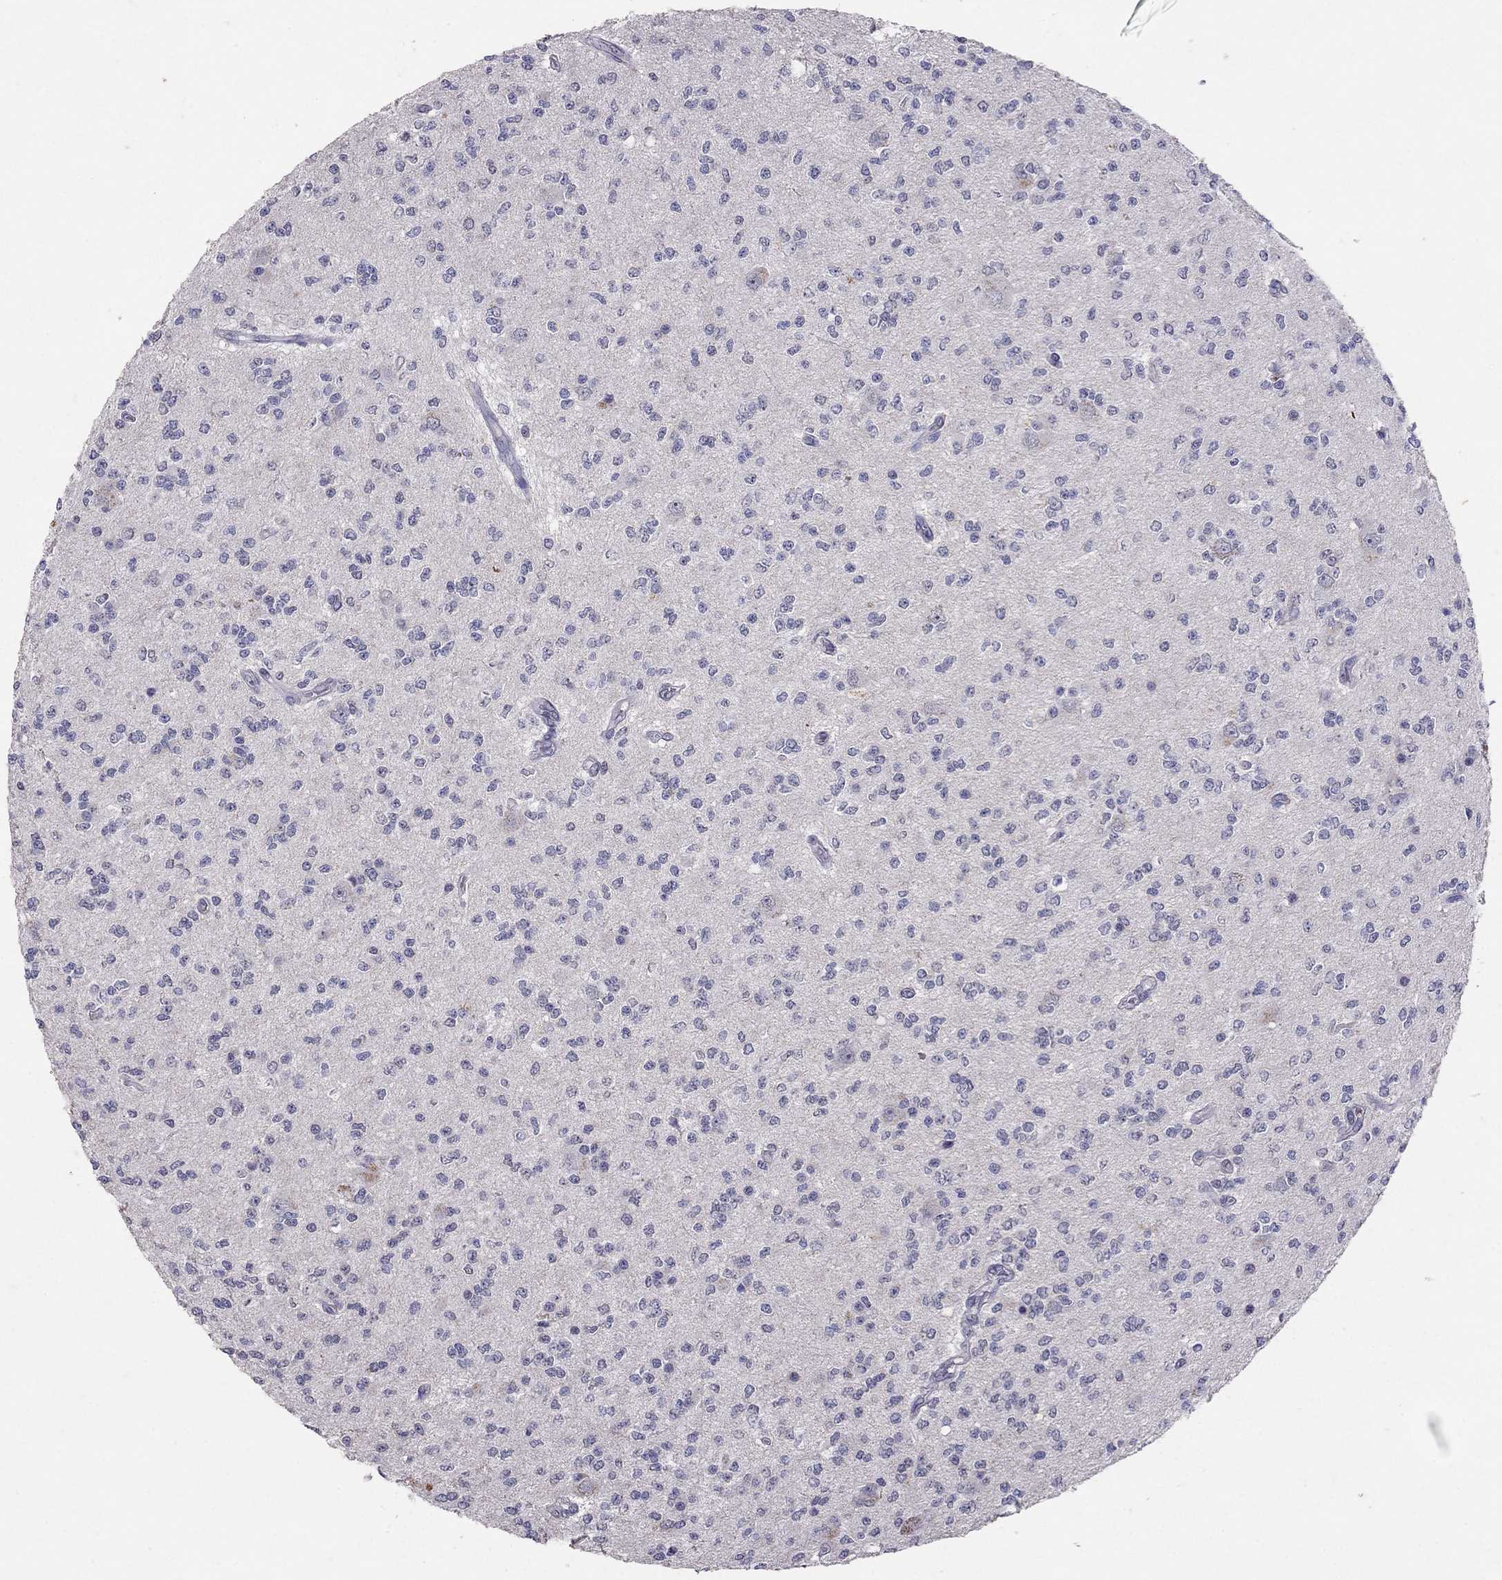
{"staining": {"intensity": "negative", "quantity": "none", "location": "none"}, "tissue": "glioma", "cell_type": "Tumor cells", "image_type": "cancer", "snomed": [{"axis": "morphology", "description": "Glioma, malignant, Low grade"}, {"axis": "topography", "description": "Brain"}], "caption": "DAB (3,3'-diaminobenzidine) immunohistochemical staining of malignant low-grade glioma exhibits no significant positivity in tumor cells.", "gene": "FST", "patient": {"sex": "male", "age": 67}}